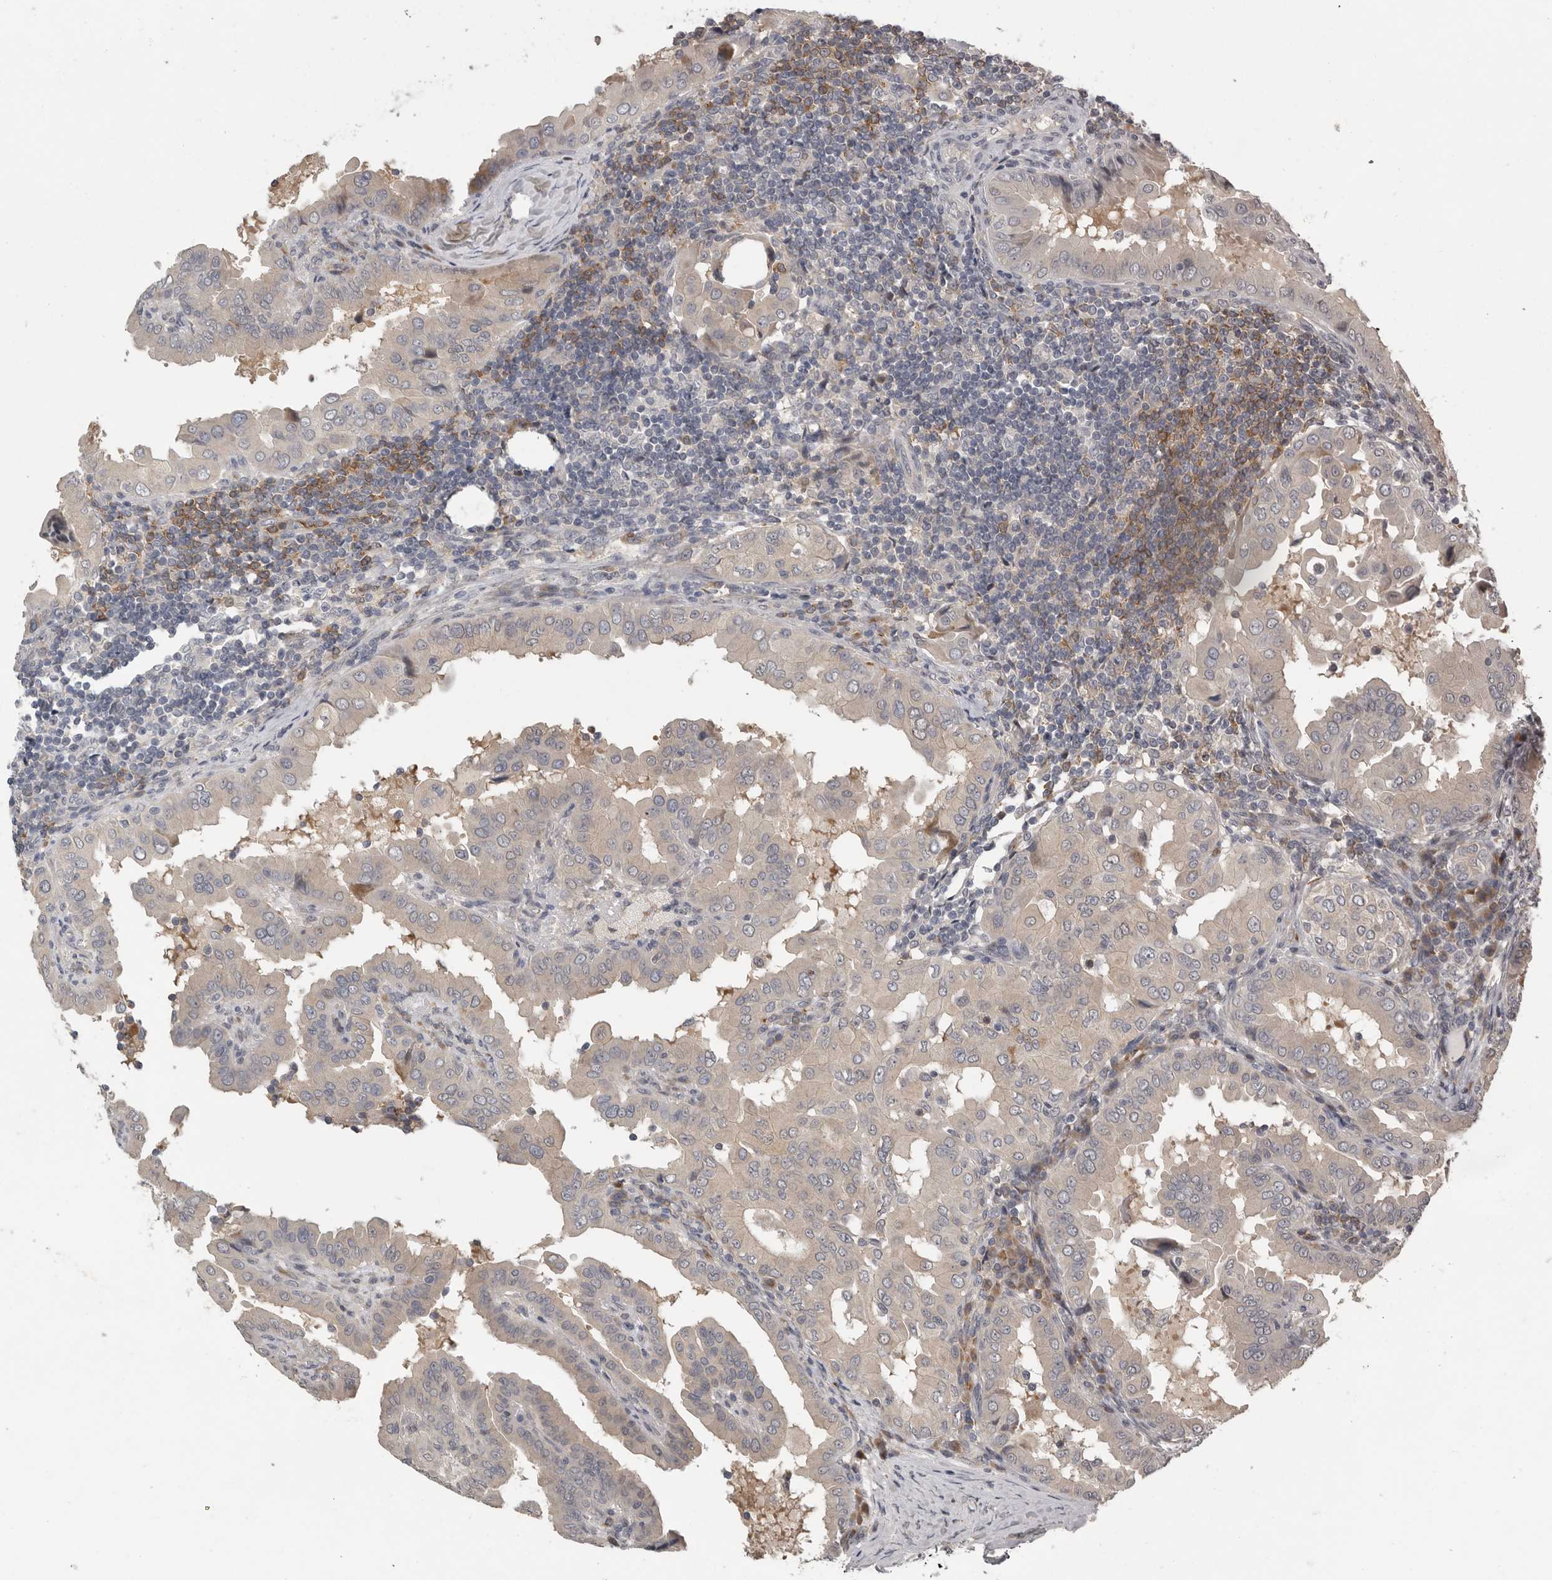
{"staining": {"intensity": "negative", "quantity": "none", "location": "none"}, "tissue": "thyroid cancer", "cell_type": "Tumor cells", "image_type": "cancer", "snomed": [{"axis": "morphology", "description": "Papillary adenocarcinoma, NOS"}, {"axis": "topography", "description": "Thyroid gland"}], "caption": "IHC of human papillary adenocarcinoma (thyroid) exhibits no positivity in tumor cells.", "gene": "RALGPS2", "patient": {"sex": "male", "age": 33}}